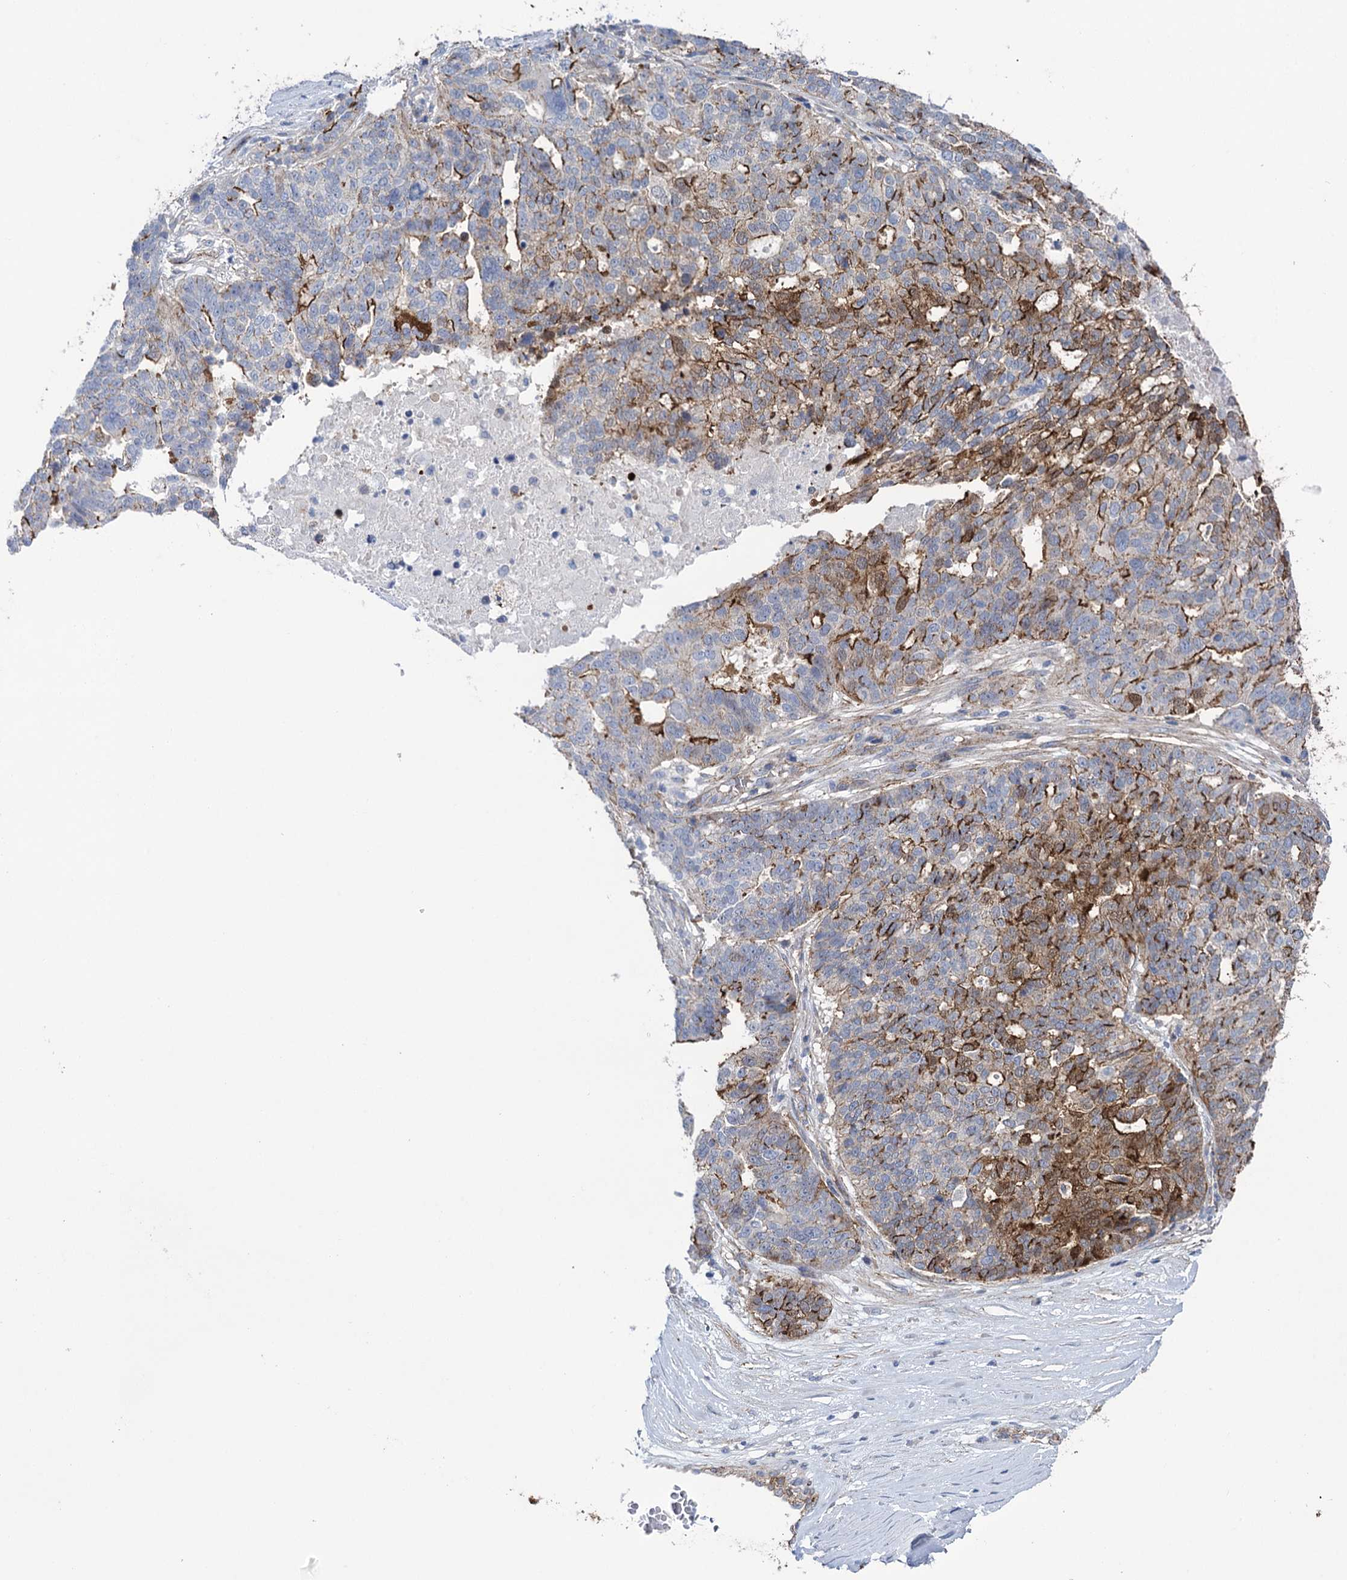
{"staining": {"intensity": "moderate", "quantity": "25%-75%", "location": "cytoplasmic/membranous"}, "tissue": "ovarian cancer", "cell_type": "Tumor cells", "image_type": "cancer", "snomed": [{"axis": "morphology", "description": "Cystadenocarcinoma, serous, NOS"}, {"axis": "topography", "description": "Ovary"}], "caption": "Protein analysis of ovarian cancer (serous cystadenocarcinoma) tissue exhibits moderate cytoplasmic/membranous staining in approximately 25%-75% of tumor cells. The staining is performed using DAB brown chromogen to label protein expression. The nuclei are counter-stained blue using hematoxylin.", "gene": "SNCG", "patient": {"sex": "female", "age": 59}}